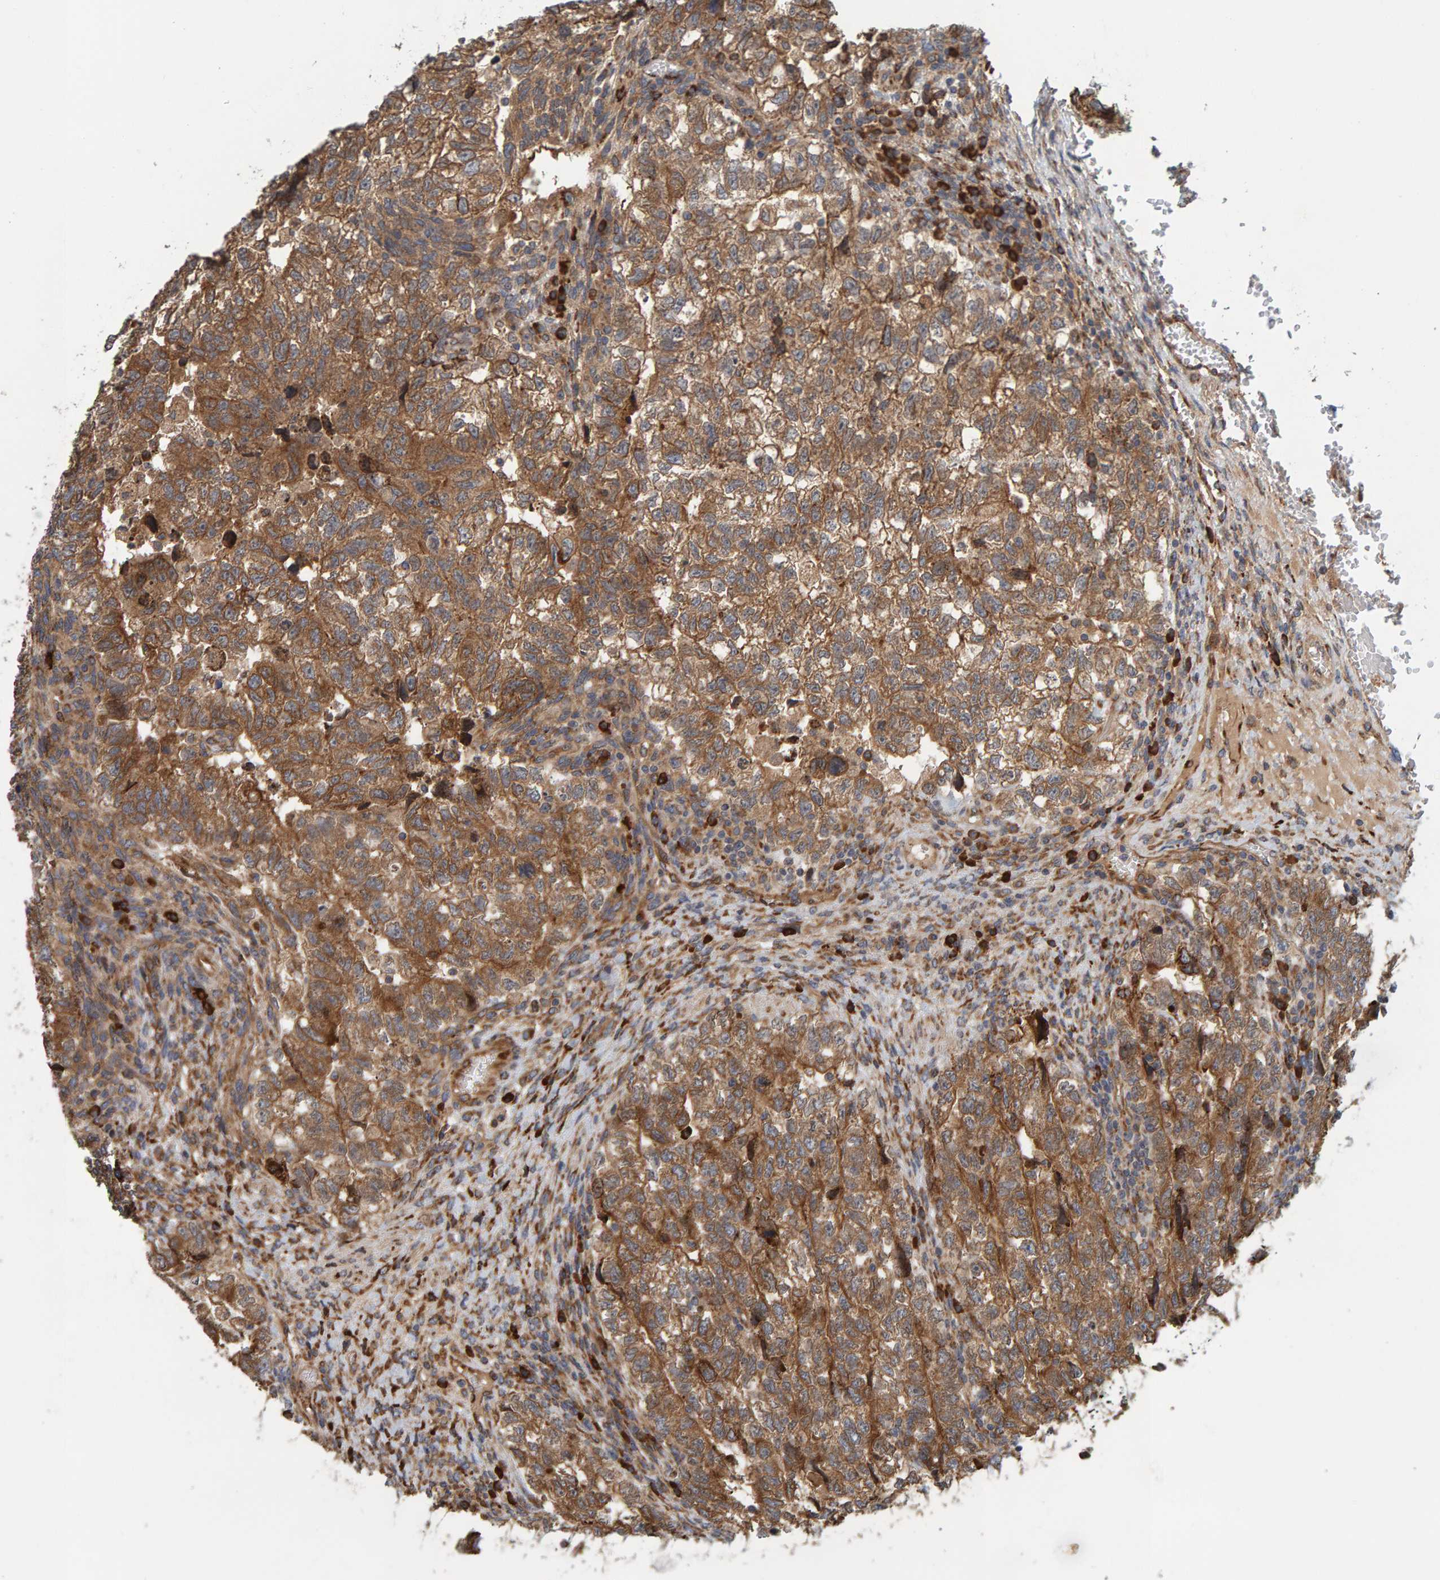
{"staining": {"intensity": "moderate", "quantity": ">75%", "location": "cytoplasmic/membranous"}, "tissue": "testis cancer", "cell_type": "Tumor cells", "image_type": "cancer", "snomed": [{"axis": "morphology", "description": "Carcinoma, Embryonal, NOS"}, {"axis": "topography", "description": "Testis"}], "caption": "Tumor cells exhibit medium levels of moderate cytoplasmic/membranous expression in approximately >75% of cells in testis embryonal carcinoma.", "gene": "BAIAP2", "patient": {"sex": "male", "age": 36}}